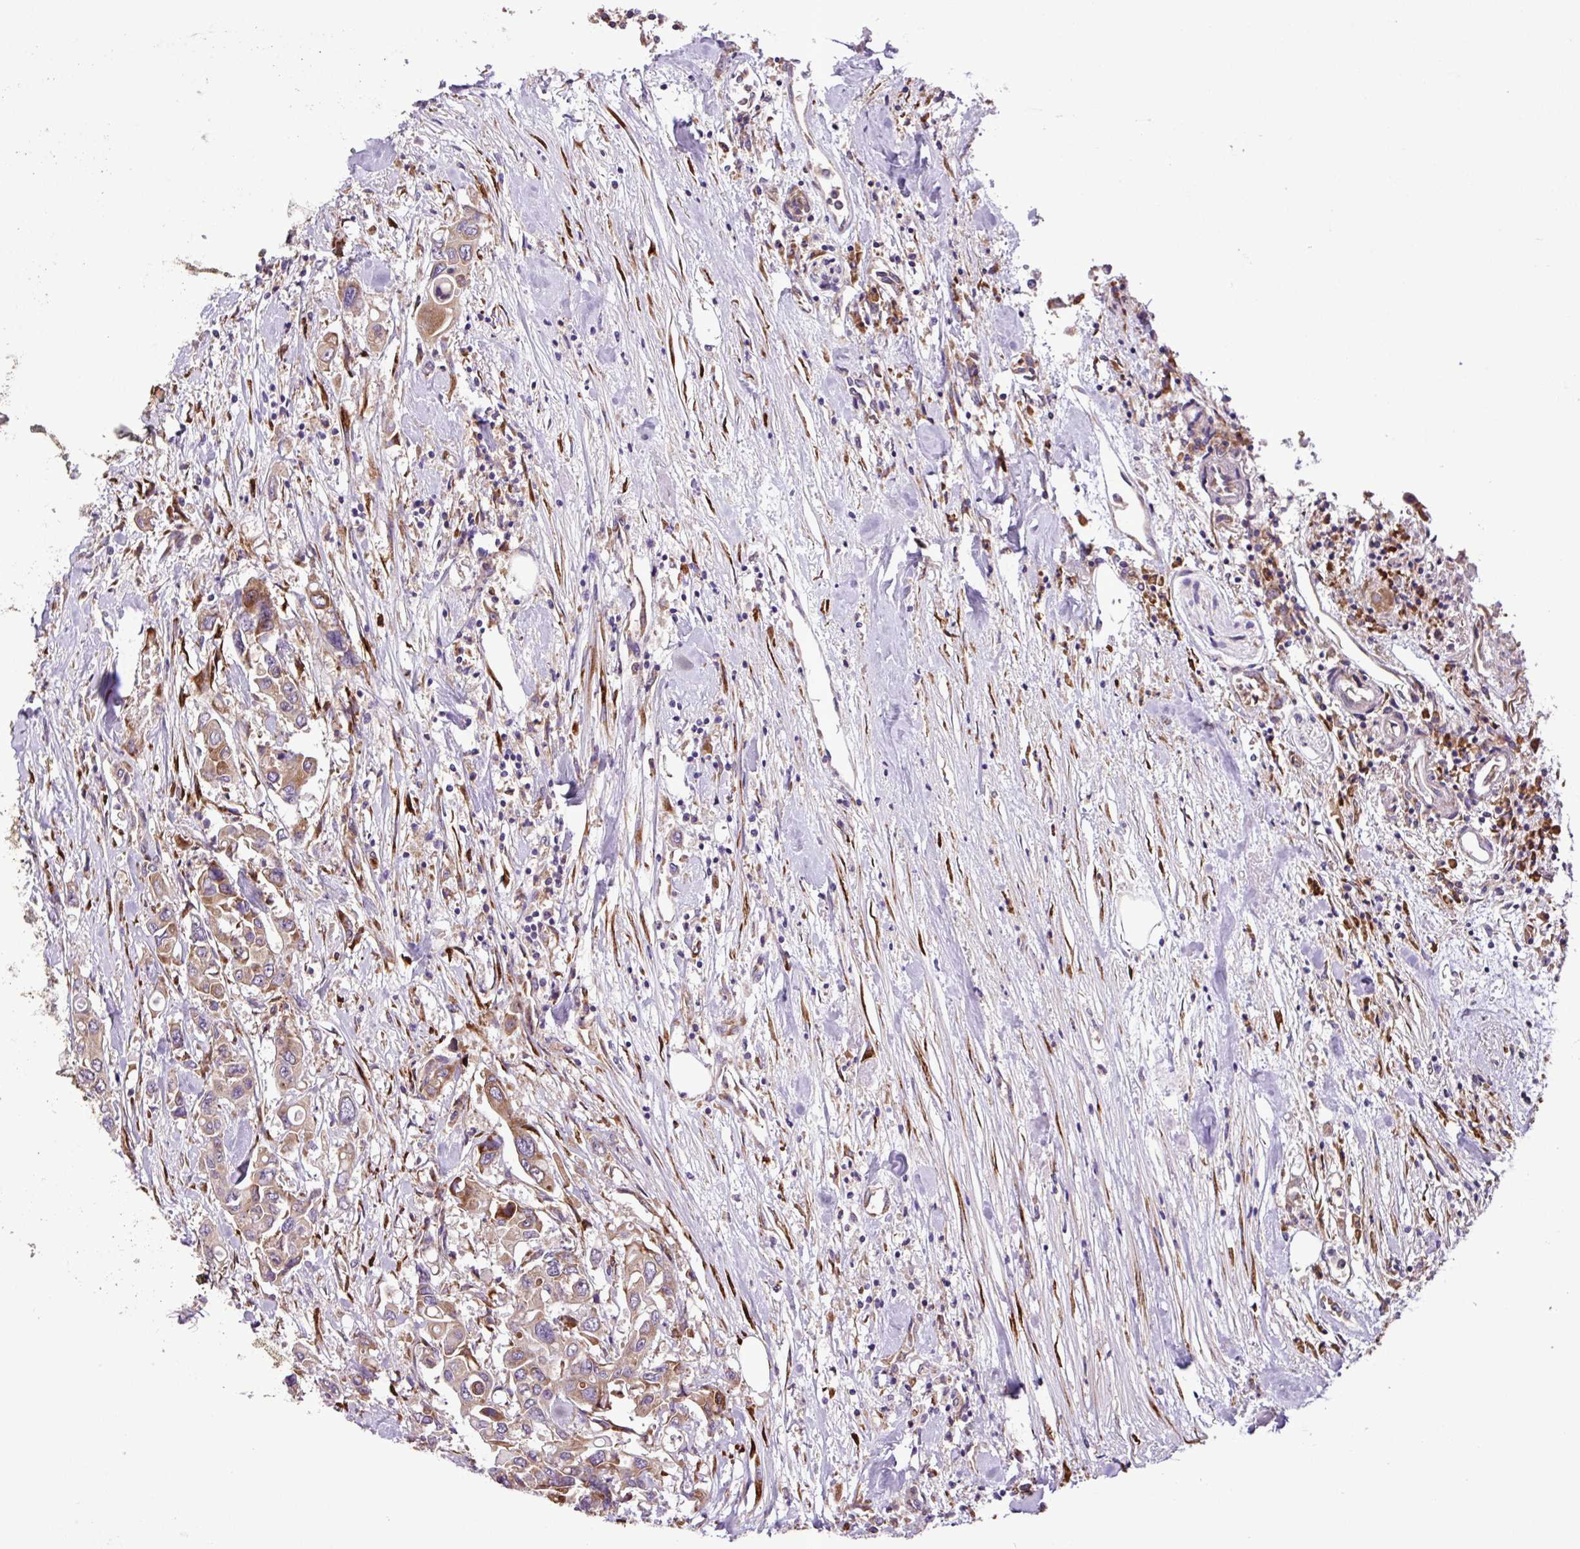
{"staining": {"intensity": "moderate", "quantity": ">75%", "location": "cytoplasmic/membranous"}, "tissue": "colorectal cancer", "cell_type": "Tumor cells", "image_type": "cancer", "snomed": [{"axis": "morphology", "description": "Adenocarcinoma, NOS"}, {"axis": "topography", "description": "Colon"}], "caption": "The immunohistochemical stain shows moderate cytoplasmic/membranous staining in tumor cells of colorectal cancer tissue.", "gene": "RPL13", "patient": {"sex": "male", "age": 77}}